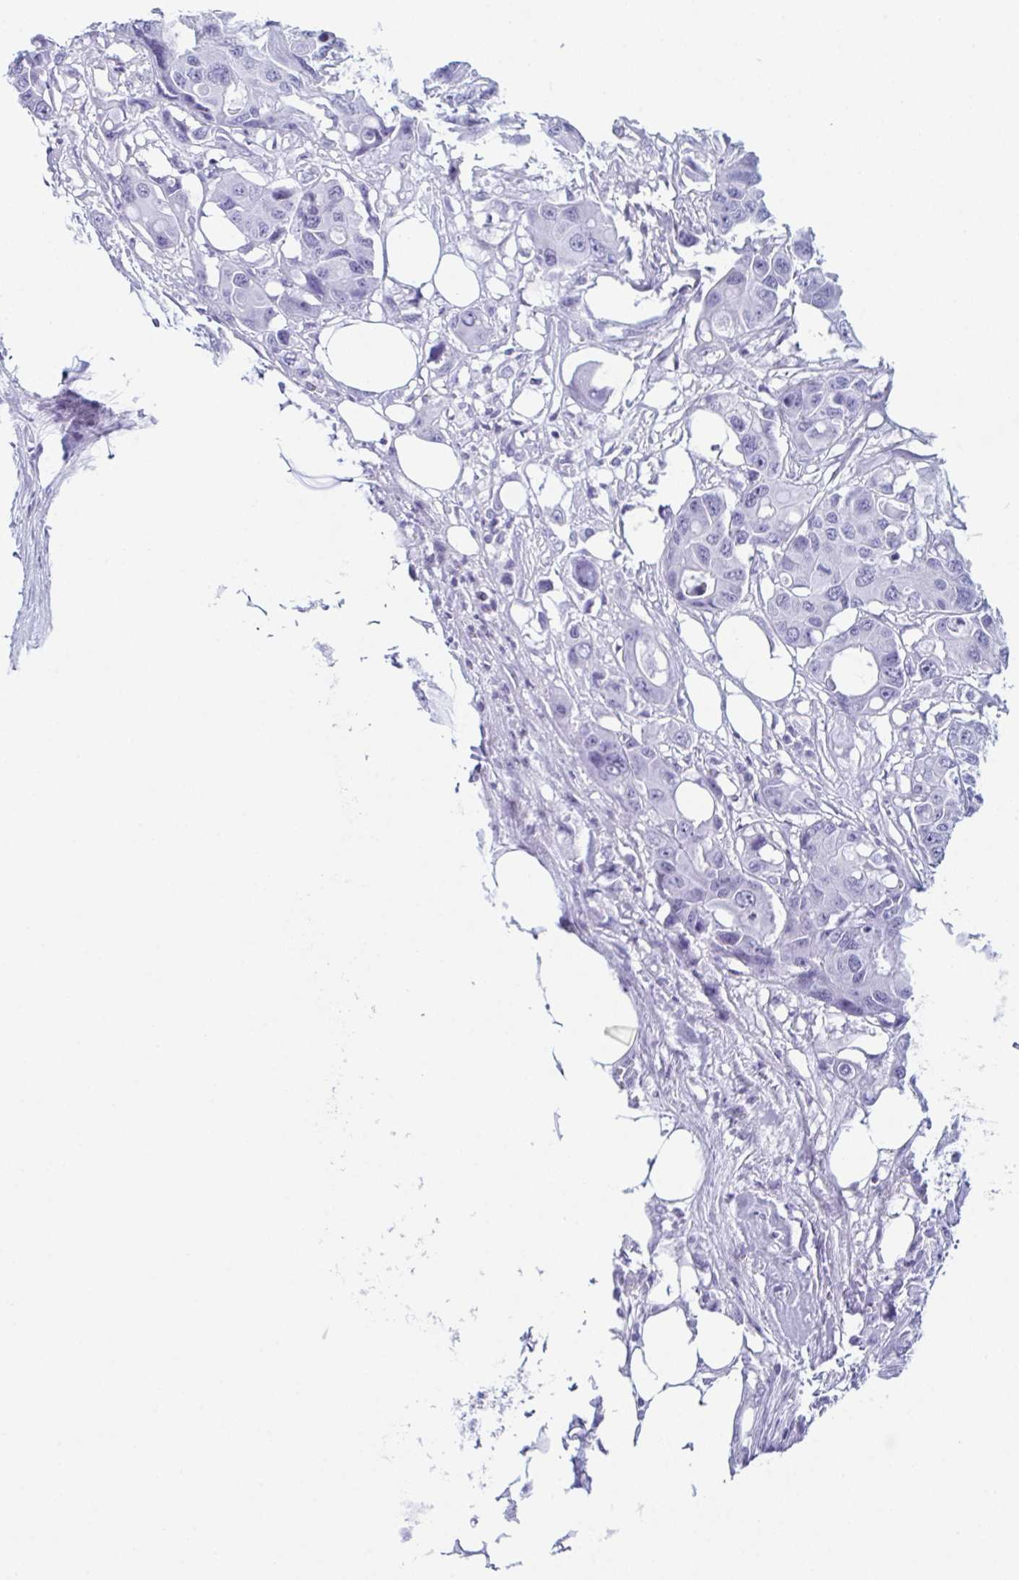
{"staining": {"intensity": "negative", "quantity": "none", "location": "none"}, "tissue": "colorectal cancer", "cell_type": "Tumor cells", "image_type": "cancer", "snomed": [{"axis": "morphology", "description": "Adenocarcinoma, NOS"}, {"axis": "topography", "description": "Colon"}], "caption": "A micrograph of human colorectal cancer (adenocarcinoma) is negative for staining in tumor cells.", "gene": "ENKUR", "patient": {"sex": "male", "age": 77}}